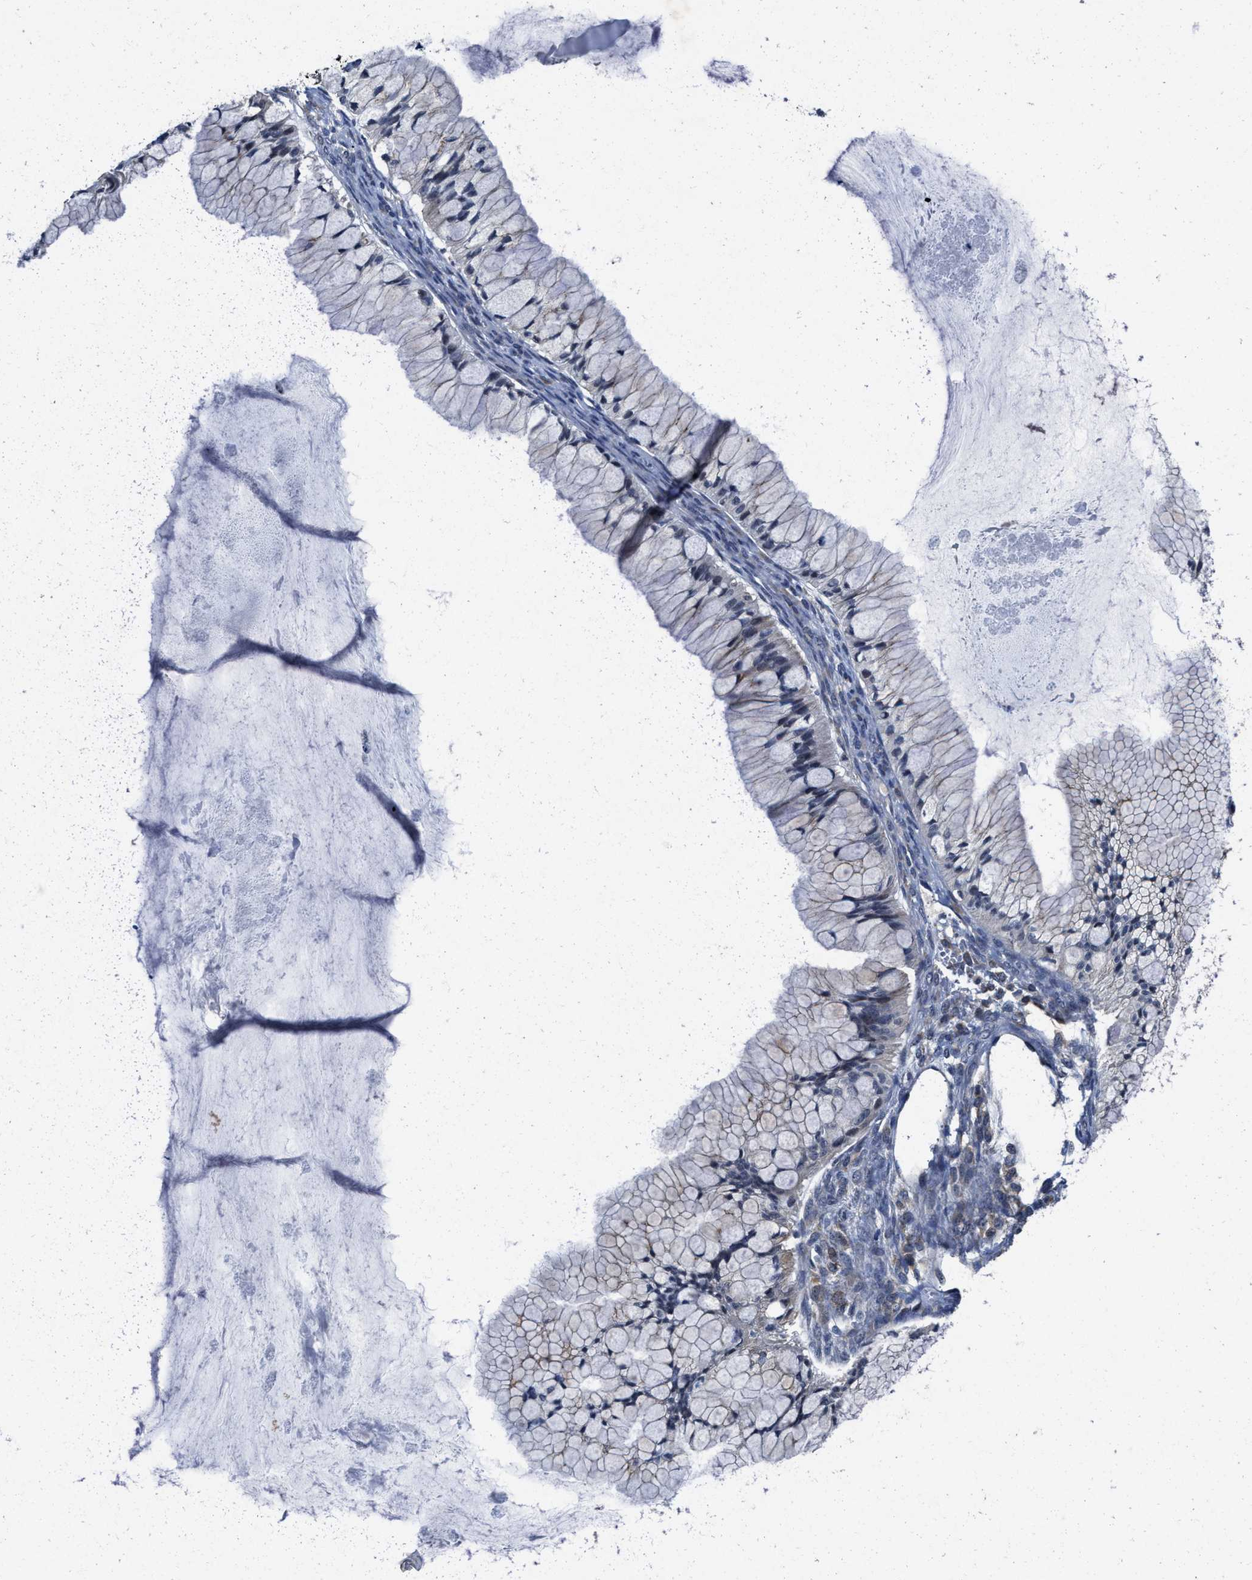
{"staining": {"intensity": "negative", "quantity": "none", "location": "none"}, "tissue": "ovarian cancer", "cell_type": "Tumor cells", "image_type": "cancer", "snomed": [{"axis": "morphology", "description": "Cystadenocarcinoma, mucinous, NOS"}, {"axis": "topography", "description": "Ovary"}], "caption": "The immunohistochemistry micrograph has no significant staining in tumor cells of ovarian mucinous cystadenocarcinoma tissue.", "gene": "TMEM53", "patient": {"sex": "female", "age": 57}}